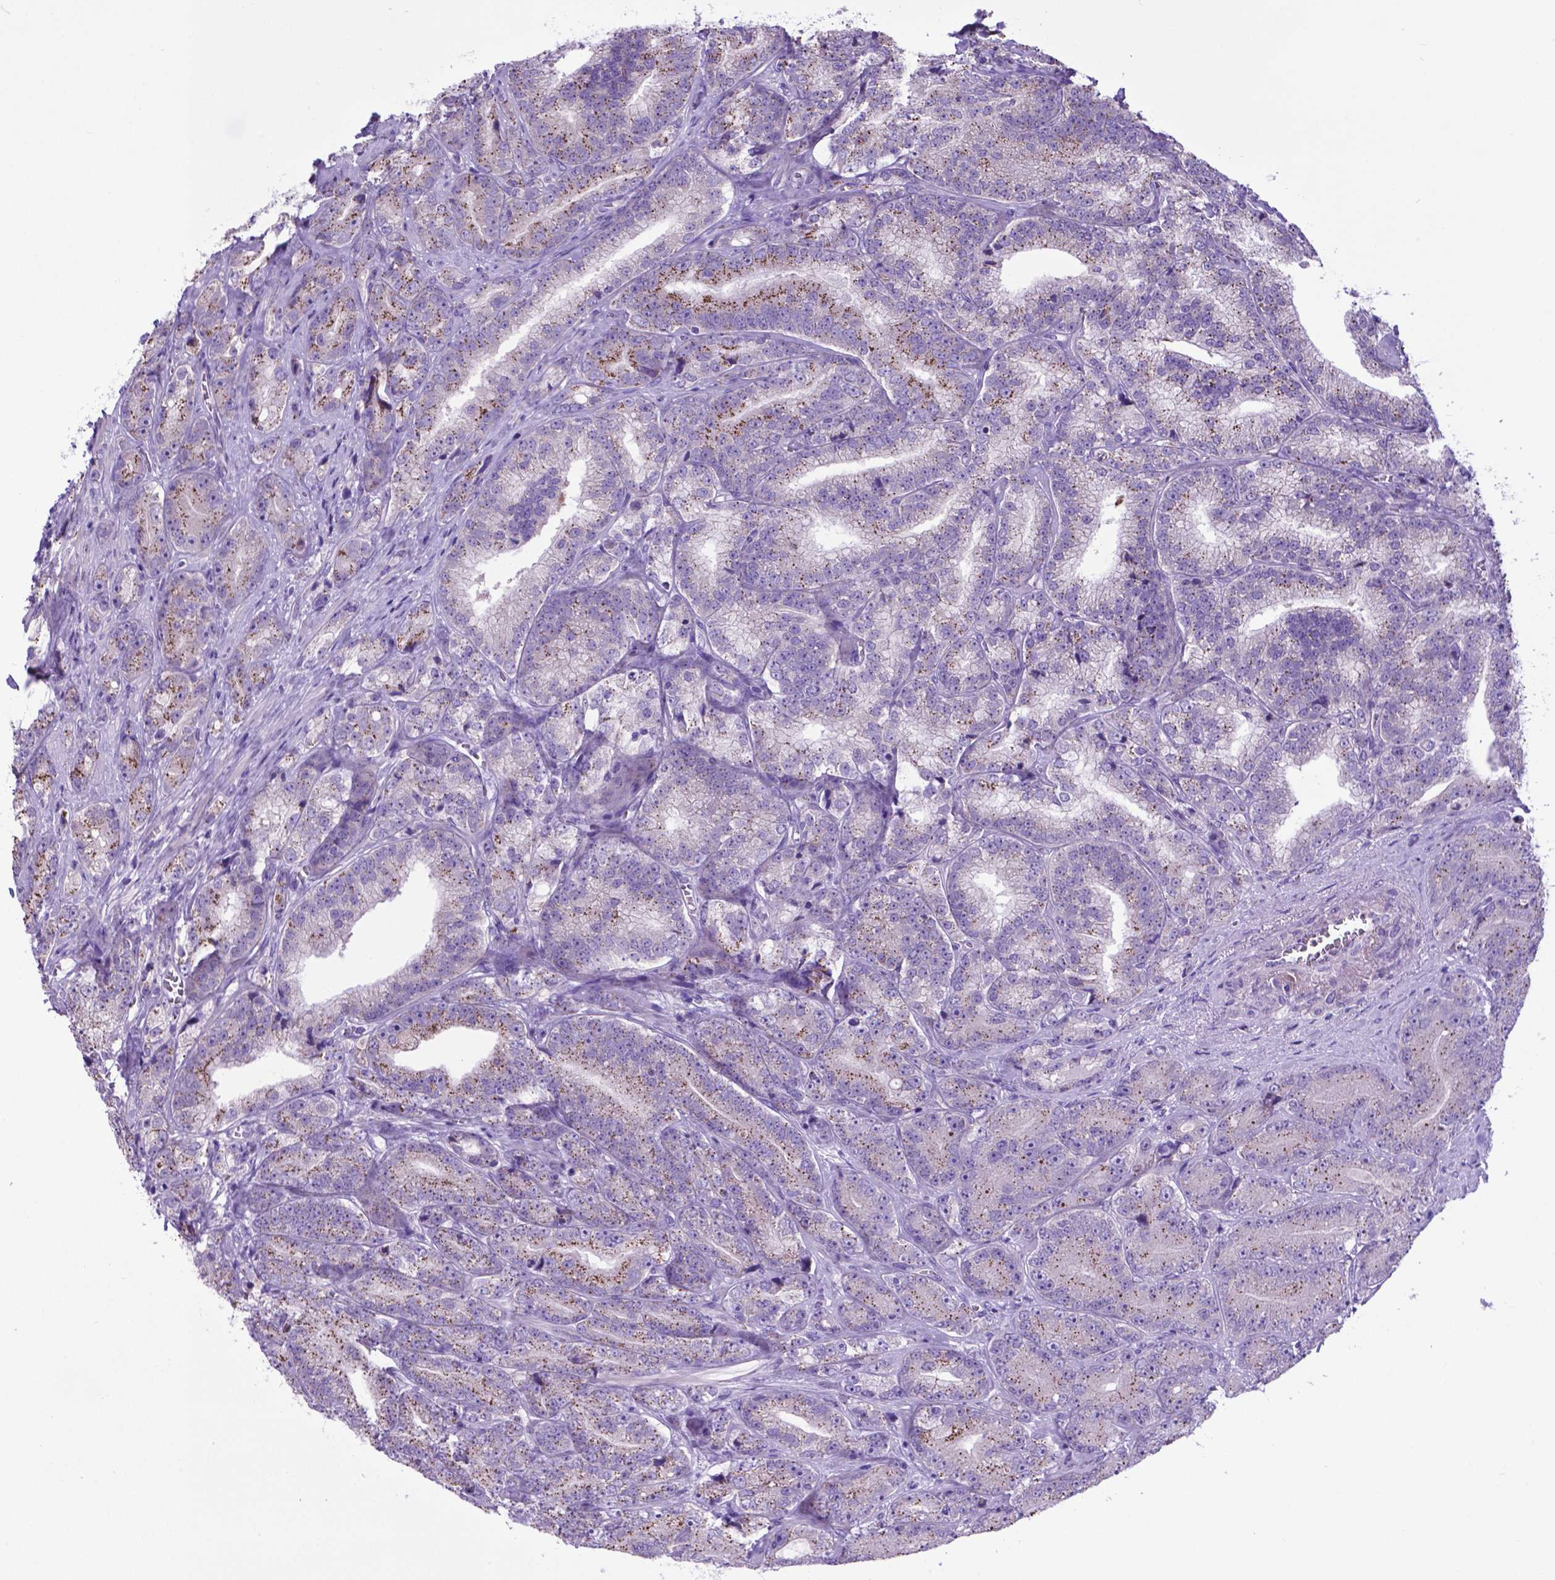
{"staining": {"intensity": "moderate", "quantity": "25%-75%", "location": "cytoplasmic/membranous"}, "tissue": "prostate cancer", "cell_type": "Tumor cells", "image_type": "cancer", "snomed": [{"axis": "morphology", "description": "Adenocarcinoma, NOS"}, {"axis": "topography", "description": "Prostate"}], "caption": "Moderate cytoplasmic/membranous positivity for a protein is present in about 25%-75% of tumor cells of prostate cancer (adenocarcinoma) using immunohistochemistry.", "gene": "ADRA2B", "patient": {"sex": "male", "age": 63}}